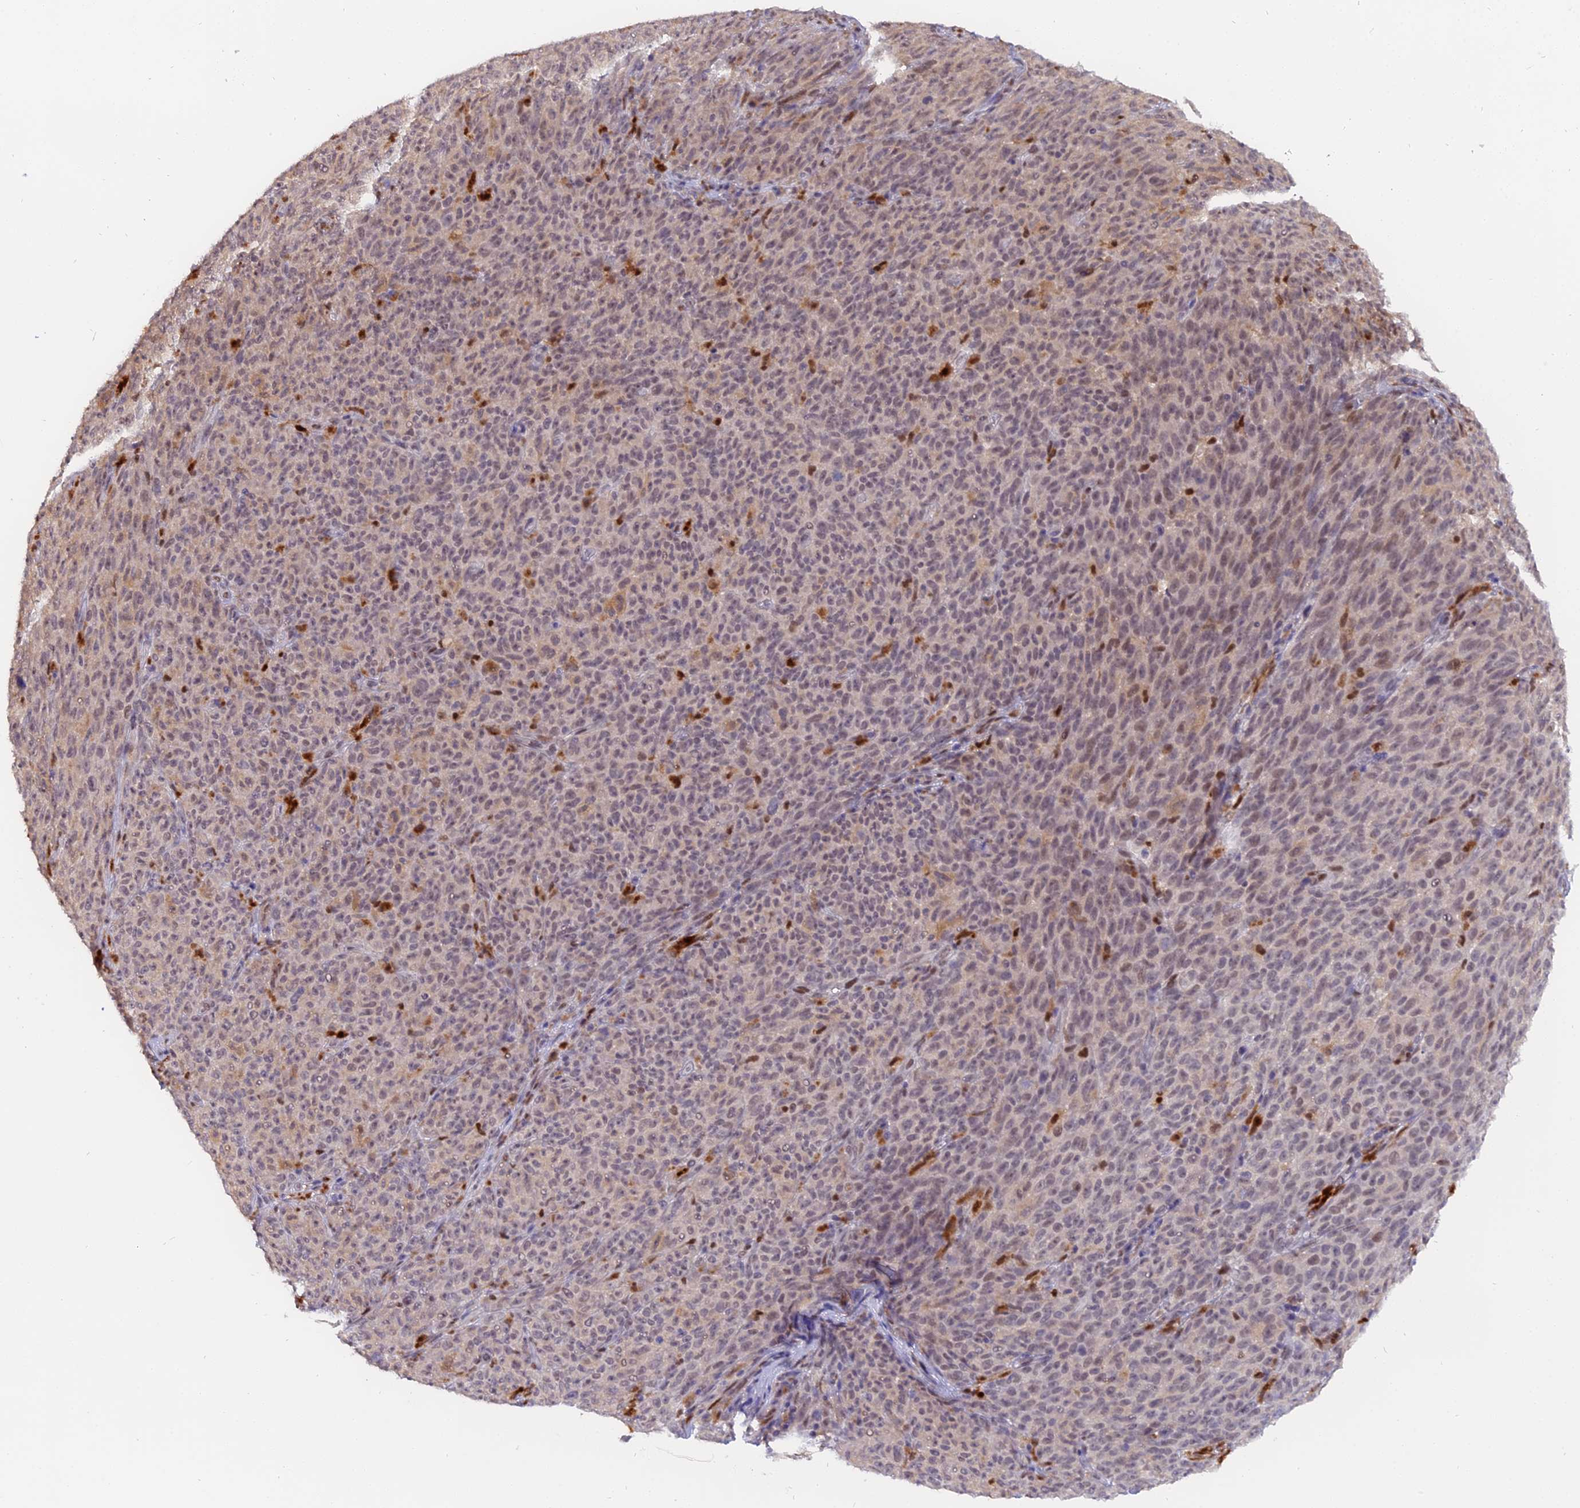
{"staining": {"intensity": "weak", "quantity": "25%-75%", "location": "cytoplasmic/membranous,nuclear"}, "tissue": "melanoma", "cell_type": "Tumor cells", "image_type": "cancer", "snomed": [{"axis": "morphology", "description": "Malignant melanoma, NOS"}, {"axis": "topography", "description": "Skin"}], "caption": "The image demonstrates staining of melanoma, revealing weak cytoplasmic/membranous and nuclear protein staining (brown color) within tumor cells.", "gene": "FAM118B", "patient": {"sex": "female", "age": 82}}